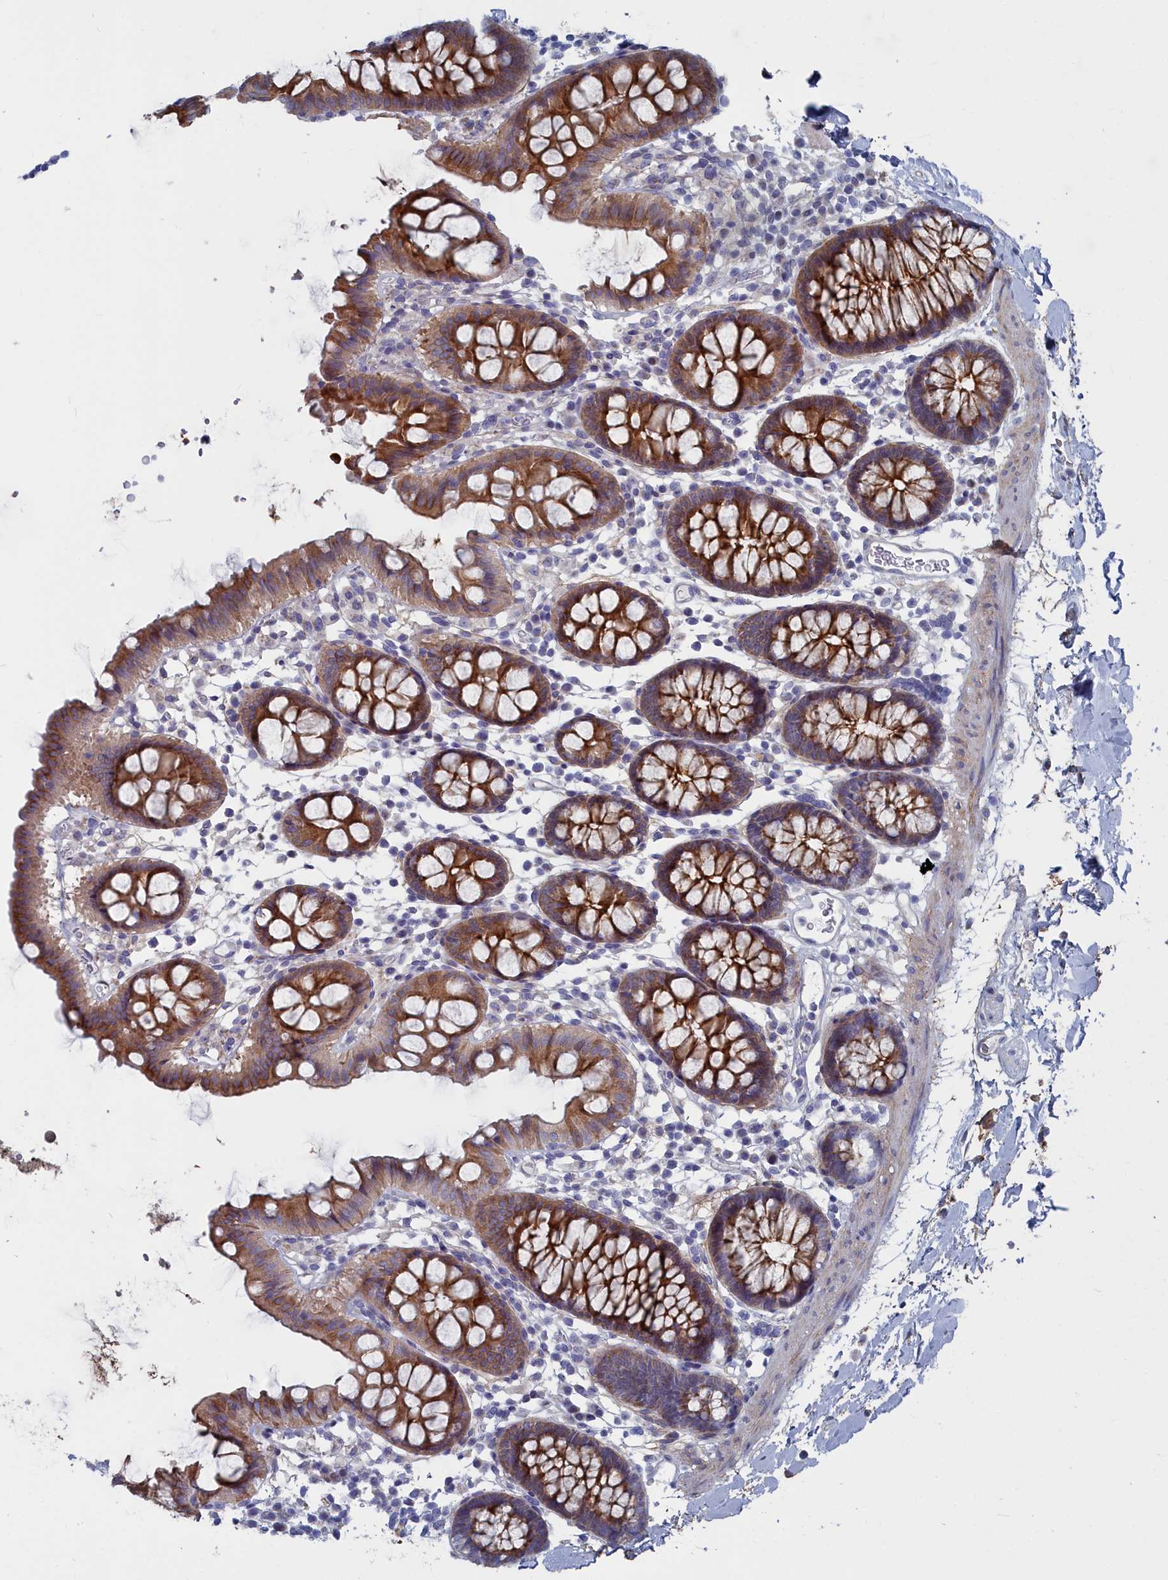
{"staining": {"intensity": "weak", "quantity": ">75%", "location": "cytoplasmic/membranous"}, "tissue": "colon", "cell_type": "Endothelial cells", "image_type": "normal", "snomed": [{"axis": "morphology", "description": "Normal tissue, NOS"}, {"axis": "topography", "description": "Colon"}], "caption": "Immunohistochemical staining of benign human colon shows >75% levels of weak cytoplasmic/membranous protein expression in approximately >75% of endothelial cells. Using DAB (3,3'-diaminobenzidine) (brown) and hematoxylin (blue) stains, captured at high magnification using brightfield microscopy.", "gene": "SHISAL2A", "patient": {"sex": "male", "age": 75}}